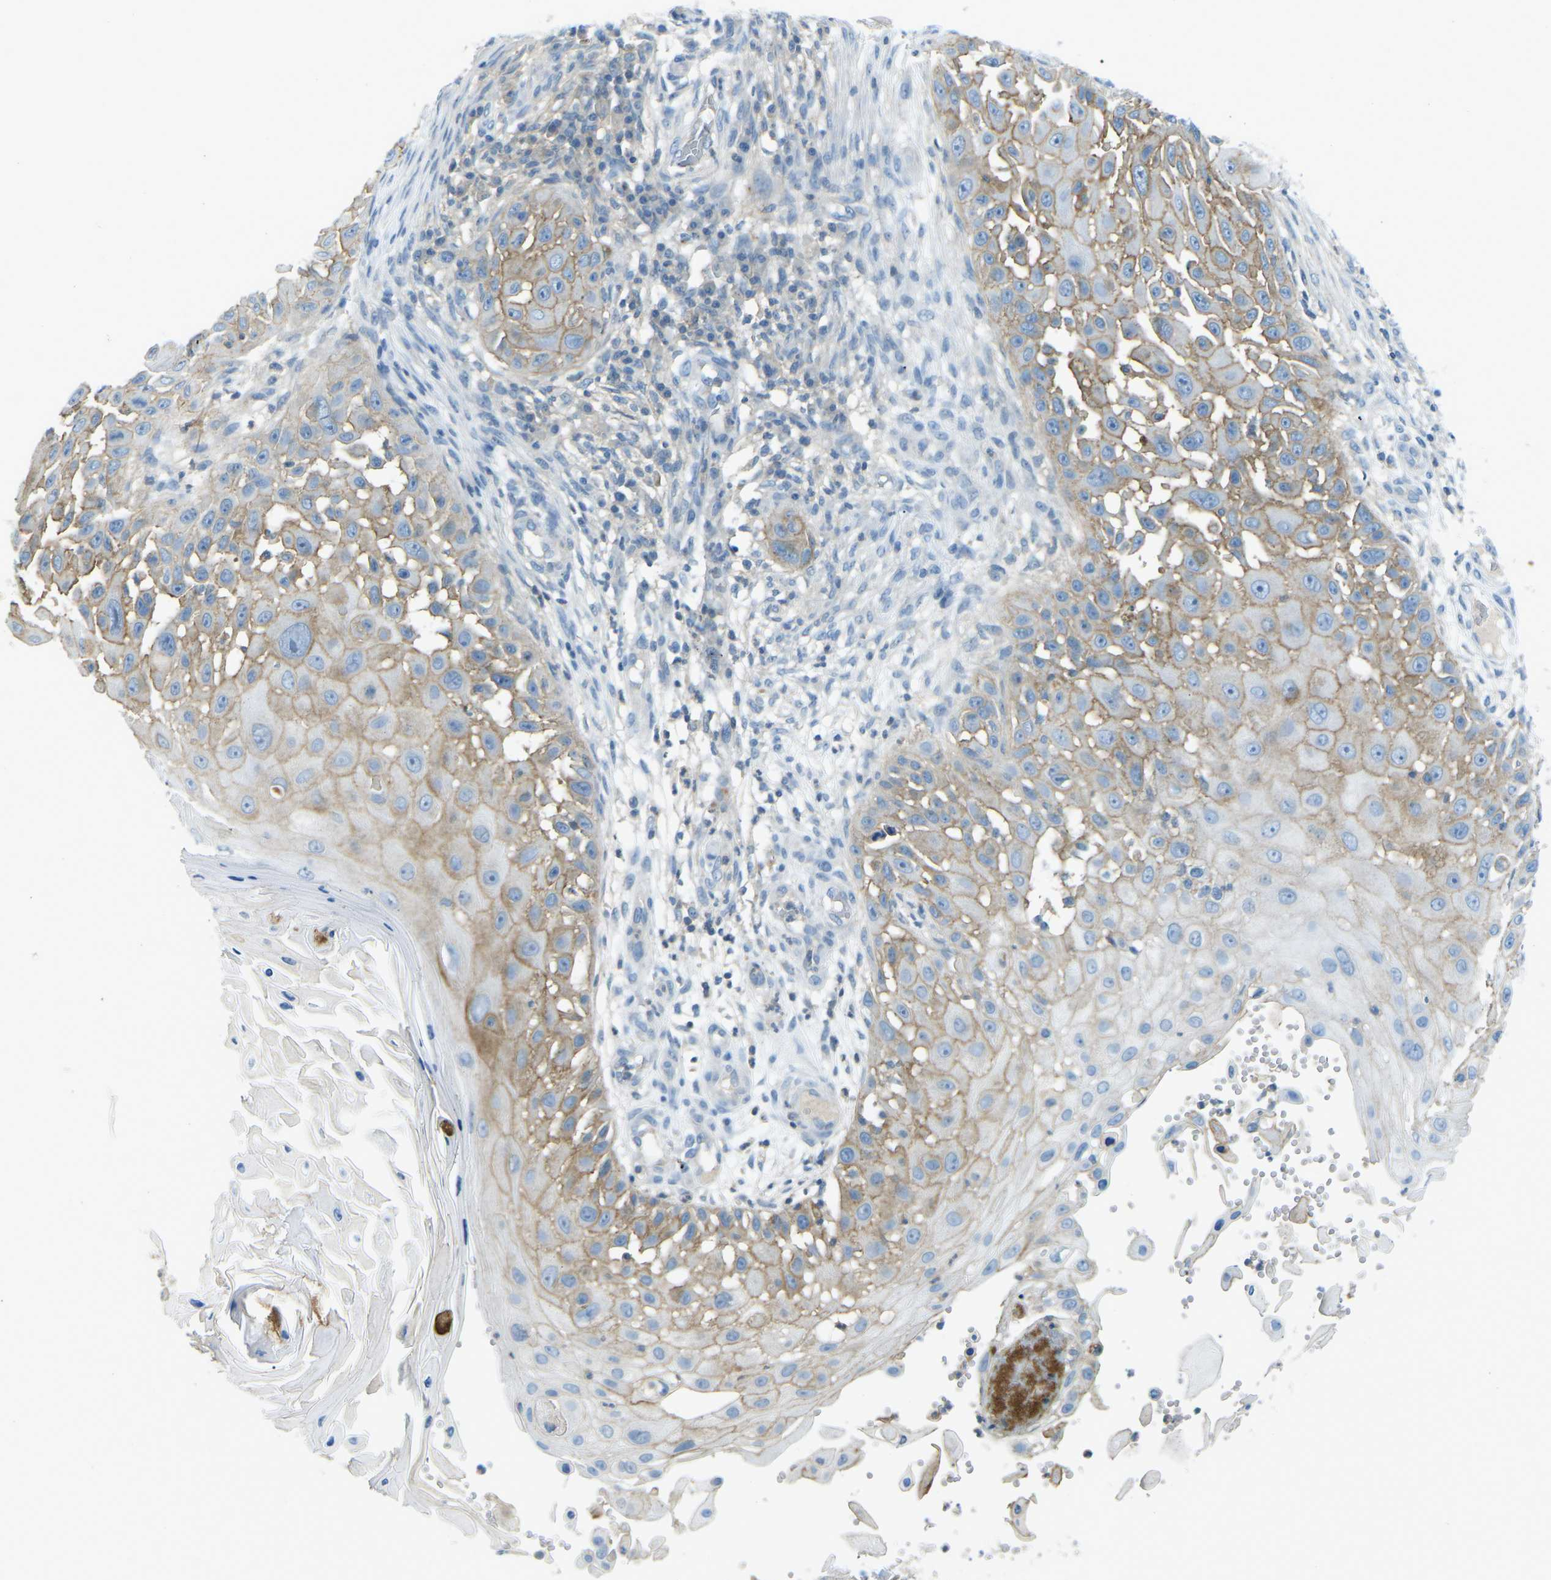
{"staining": {"intensity": "weak", "quantity": "25%-75%", "location": "cytoplasmic/membranous"}, "tissue": "skin cancer", "cell_type": "Tumor cells", "image_type": "cancer", "snomed": [{"axis": "morphology", "description": "Squamous cell carcinoma, NOS"}, {"axis": "topography", "description": "Skin"}], "caption": "Immunohistochemical staining of skin cancer shows weak cytoplasmic/membranous protein positivity in approximately 25%-75% of tumor cells.", "gene": "CD47", "patient": {"sex": "female", "age": 44}}